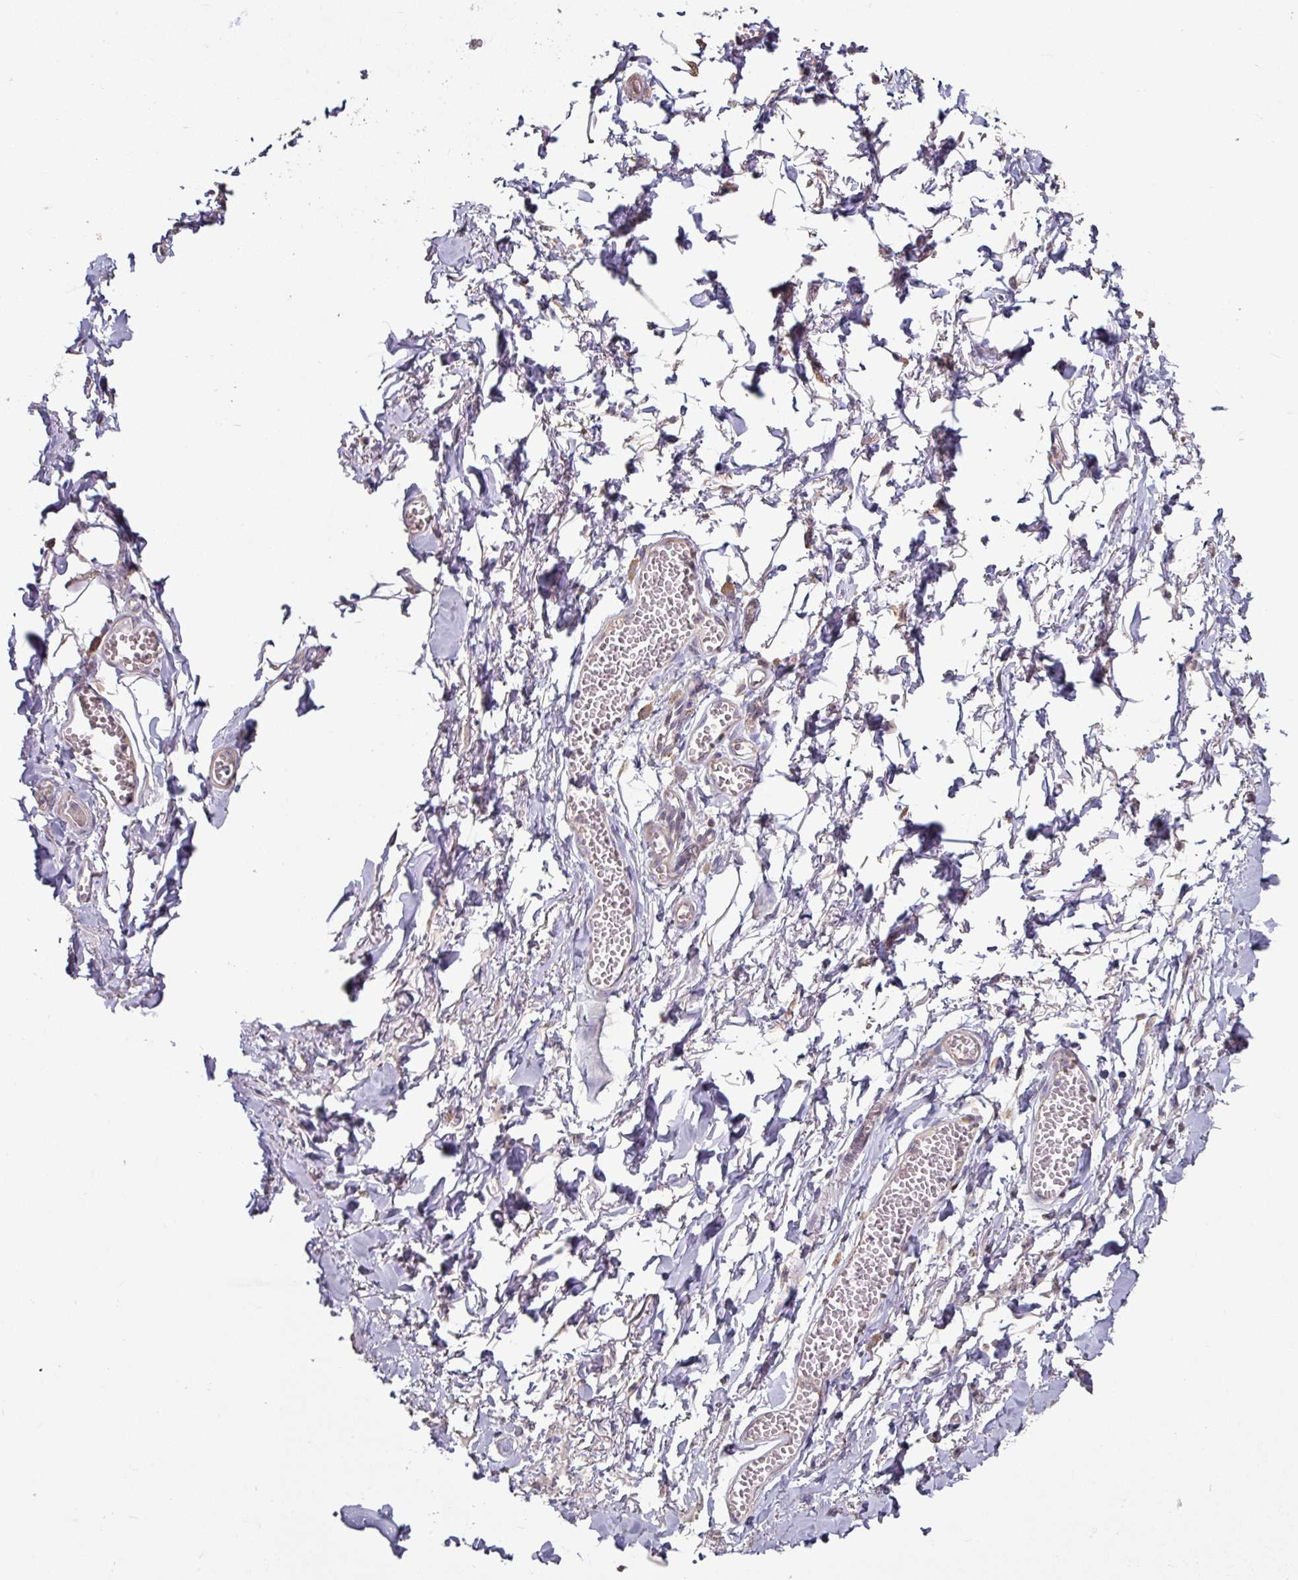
{"staining": {"intensity": "negative", "quantity": "none", "location": "none"}, "tissue": "adipose tissue", "cell_type": "Adipocytes", "image_type": "normal", "snomed": [{"axis": "morphology", "description": "Normal tissue, NOS"}, {"axis": "topography", "description": "Vulva"}, {"axis": "topography", "description": "Vagina"}, {"axis": "topography", "description": "Peripheral nerve tissue"}], "caption": "IHC photomicrograph of unremarkable adipose tissue: adipose tissue stained with DAB demonstrates no significant protein positivity in adipocytes. (DAB immunohistochemistry, high magnification).", "gene": "OR2D3", "patient": {"sex": "female", "age": 66}}